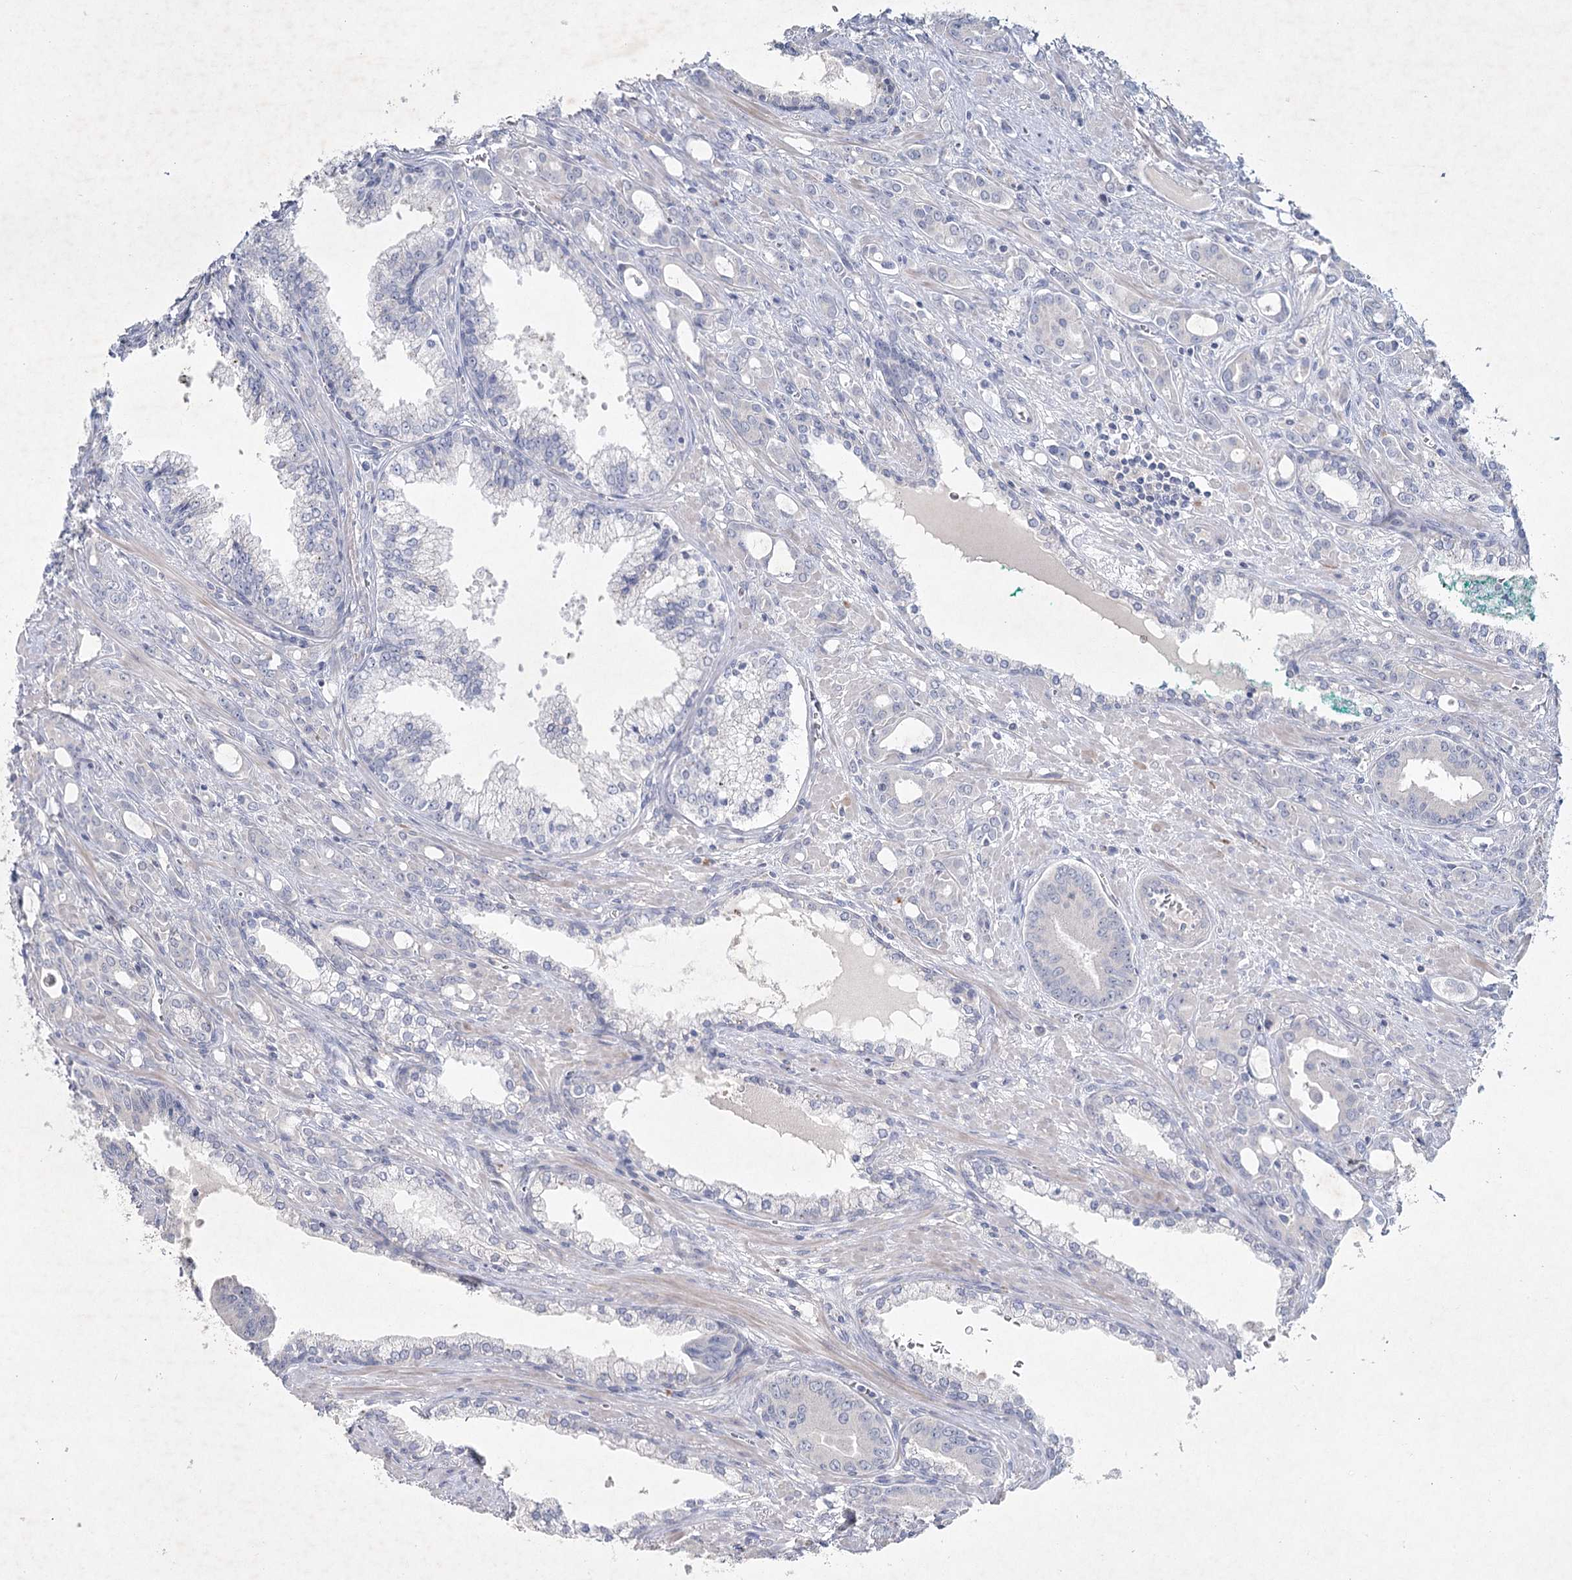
{"staining": {"intensity": "negative", "quantity": "none", "location": "none"}, "tissue": "prostate cancer", "cell_type": "Tumor cells", "image_type": "cancer", "snomed": [{"axis": "morphology", "description": "Adenocarcinoma, High grade"}, {"axis": "topography", "description": "Prostate"}], "caption": "This is a image of immunohistochemistry (IHC) staining of prostate cancer, which shows no expression in tumor cells.", "gene": "MAP3K13", "patient": {"sex": "male", "age": 72}}